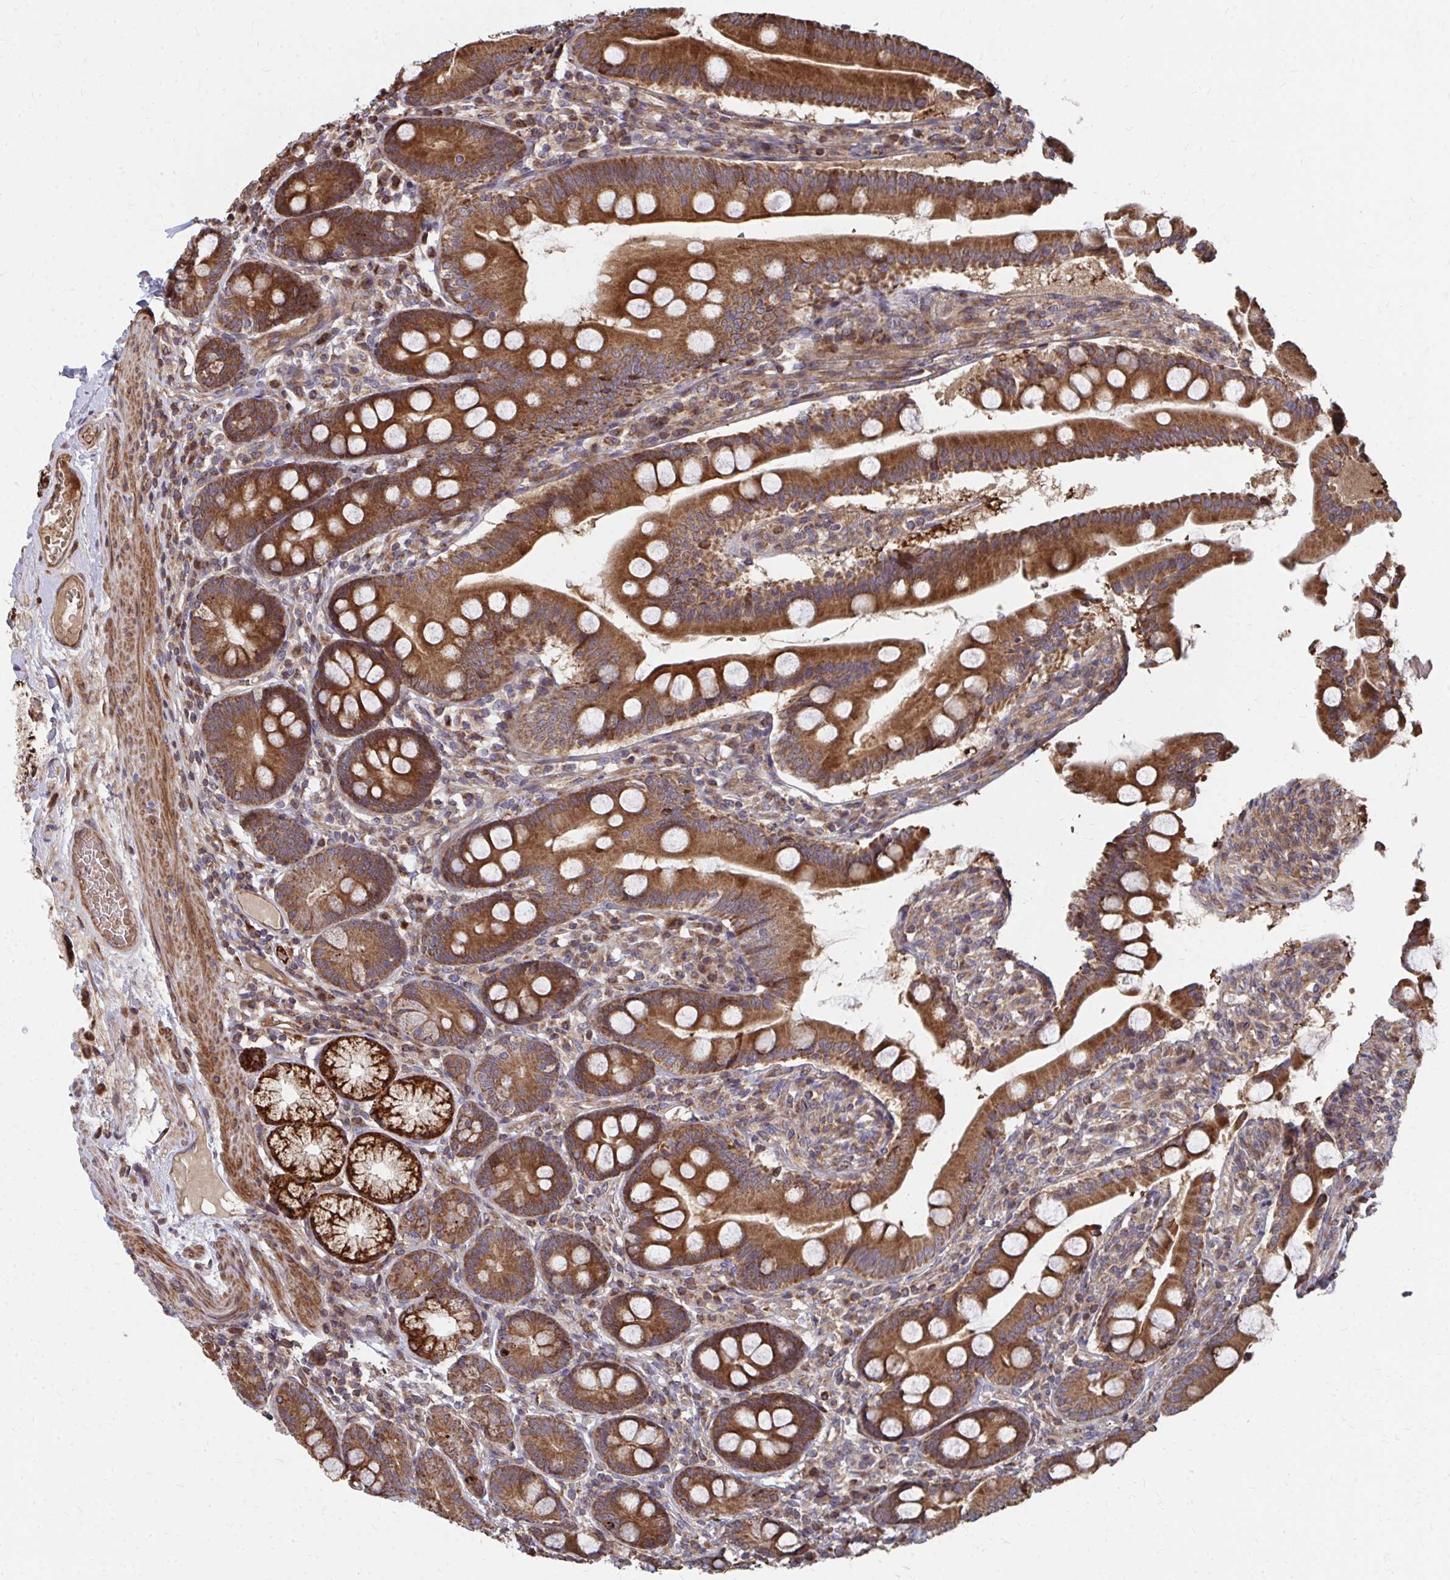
{"staining": {"intensity": "strong", "quantity": ">75%", "location": "cytoplasmic/membranous"}, "tissue": "duodenum", "cell_type": "Glandular cells", "image_type": "normal", "snomed": [{"axis": "morphology", "description": "Normal tissue, NOS"}, {"axis": "topography", "description": "Duodenum"}], "caption": "The micrograph reveals staining of benign duodenum, revealing strong cytoplasmic/membranous protein staining (brown color) within glandular cells. (DAB (3,3'-diaminobenzidine) = brown stain, brightfield microscopy at high magnification).", "gene": "FAM89A", "patient": {"sex": "female", "age": 67}}